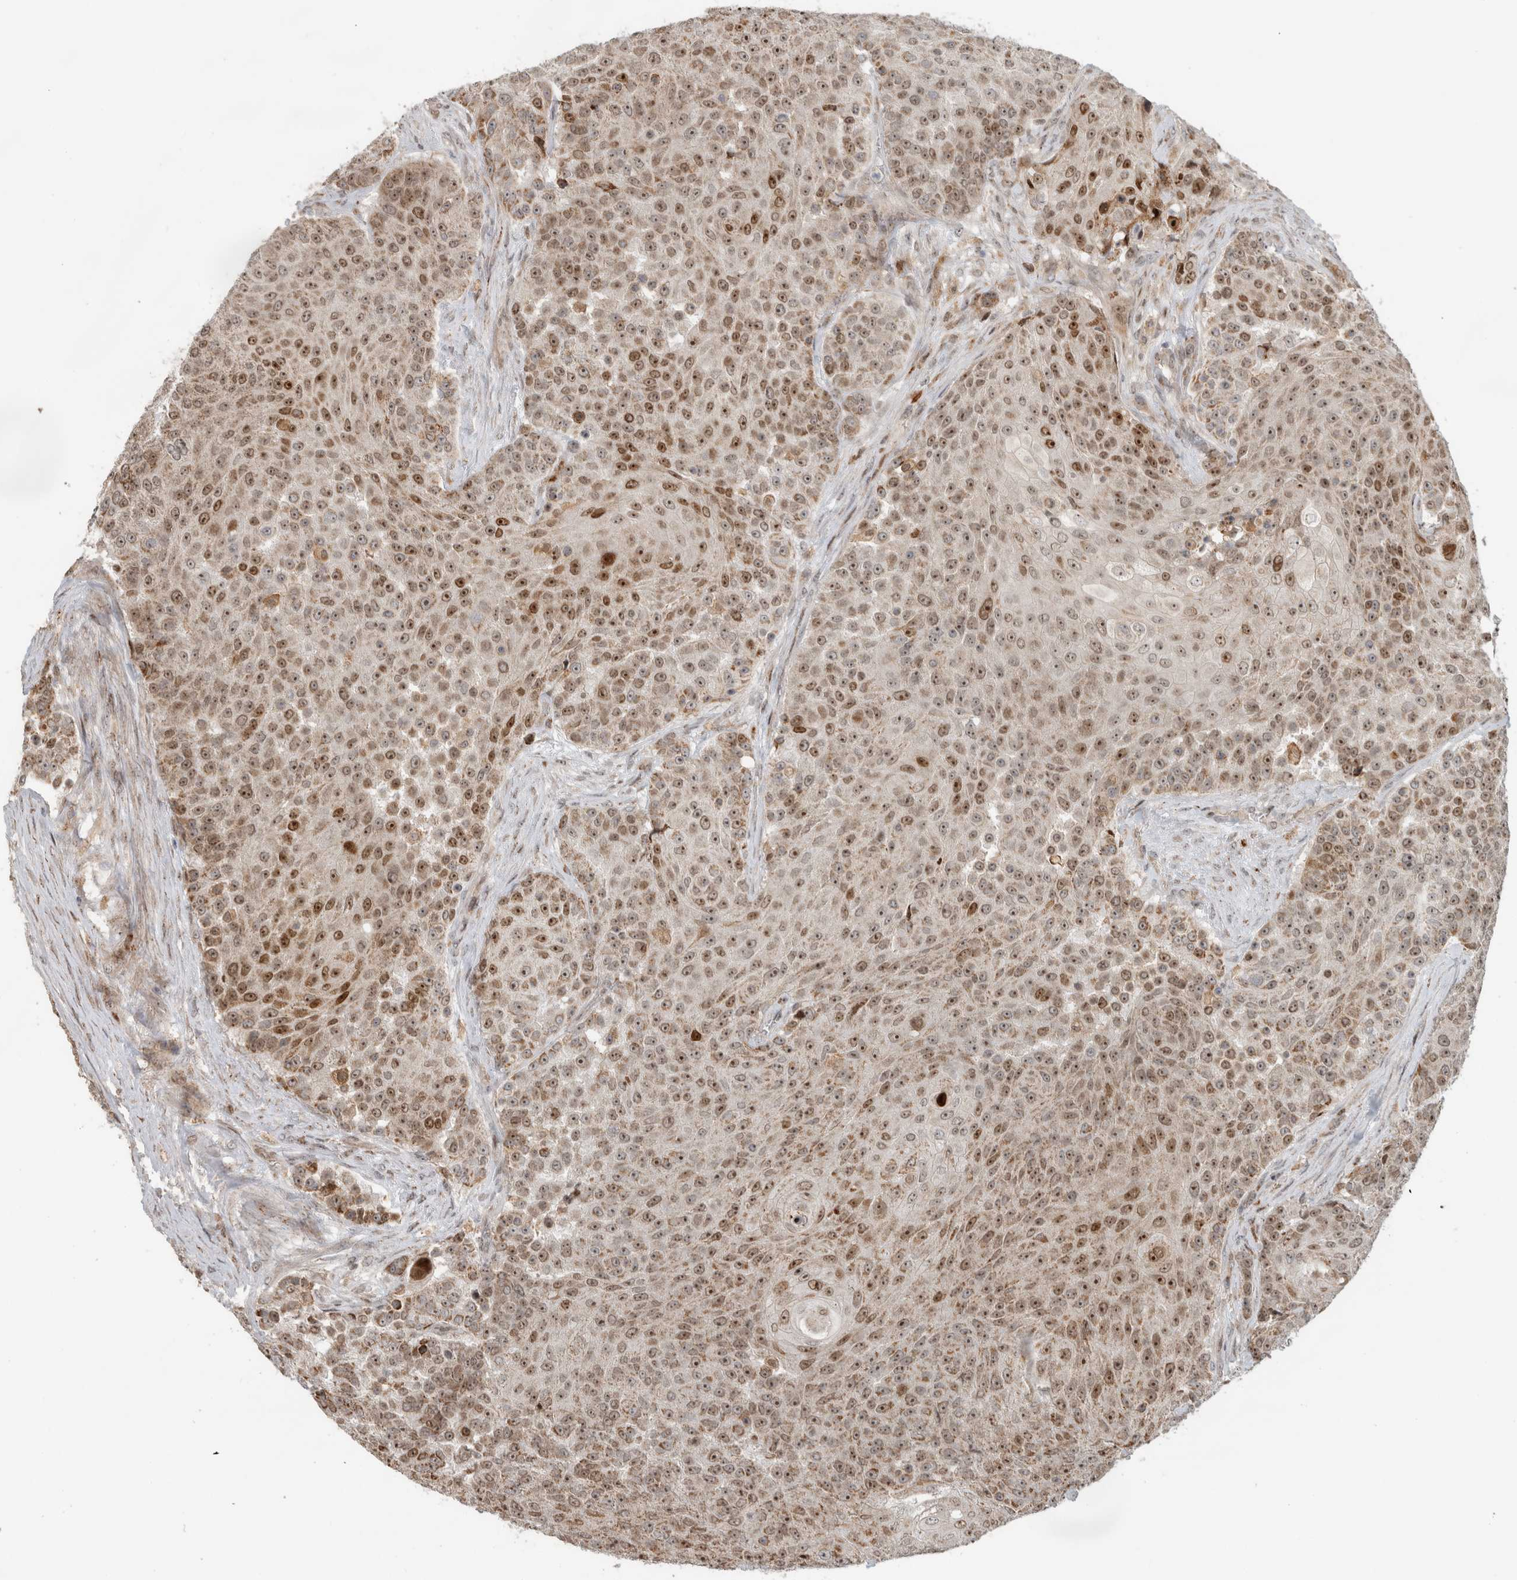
{"staining": {"intensity": "moderate", "quantity": ">75%", "location": "nuclear"}, "tissue": "urothelial cancer", "cell_type": "Tumor cells", "image_type": "cancer", "snomed": [{"axis": "morphology", "description": "Urothelial carcinoma, High grade"}, {"axis": "topography", "description": "Urinary bladder"}], "caption": "Urothelial carcinoma (high-grade) was stained to show a protein in brown. There is medium levels of moderate nuclear staining in about >75% of tumor cells.", "gene": "INSRR", "patient": {"sex": "female", "age": 63}}